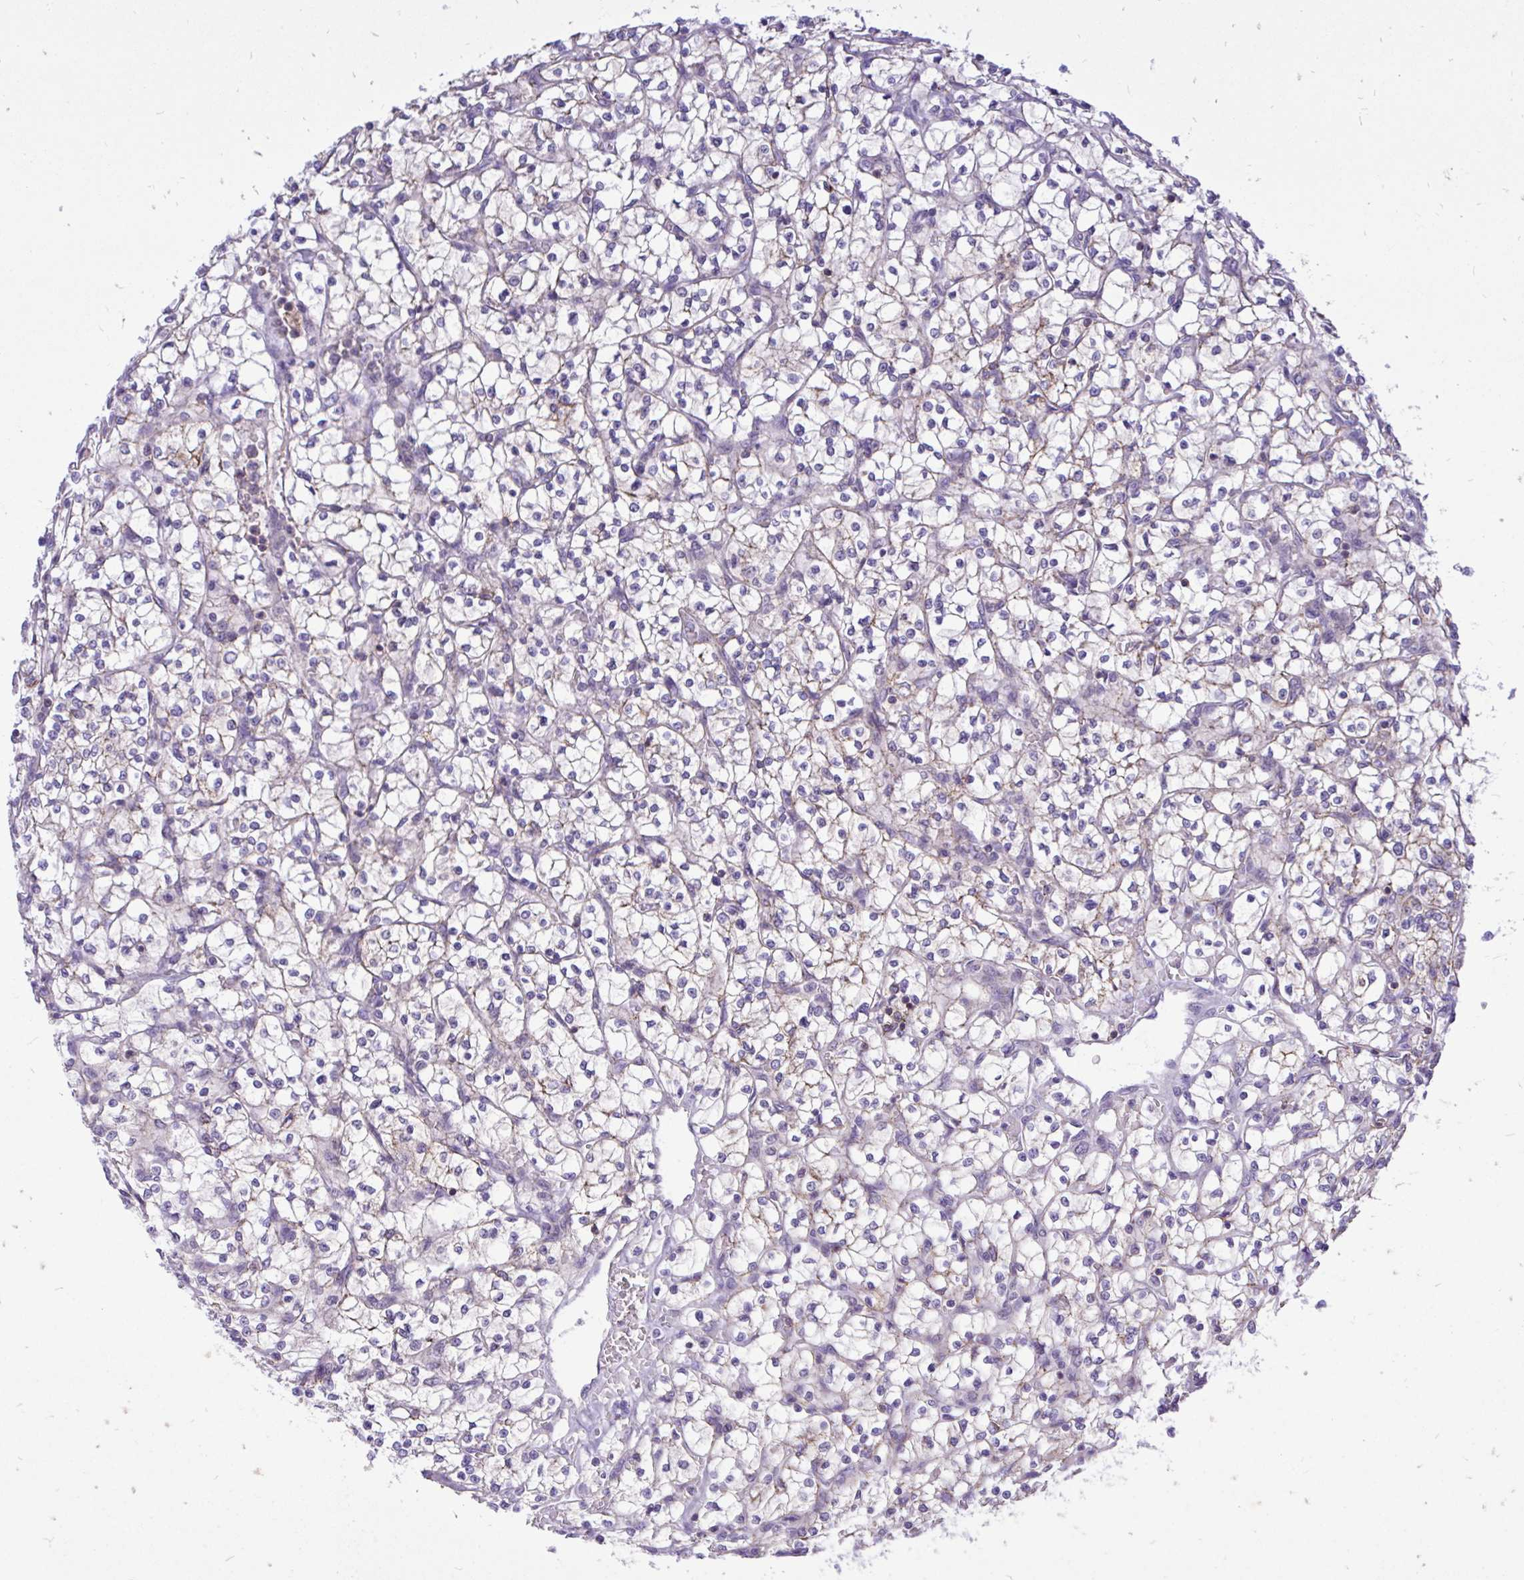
{"staining": {"intensity": "weak", "quantity": "<25%", "location": "cytoplasmic/membranous"}, "tissue": "renal cancer", "cell_type": "Tumor cells", "image_type": "cancer", "snomed": [{"axis": "morphology", "description": "Adenocarcinoma, NOS"}, {"axis": "topography", "description": "Kidney"}], "caption": "DAB (3,3'-diaminobenzidine) immunohistochemical staining of human adenocarcinoma (renal) reveals no significant expression in tumor cells.", "gene": "CXCL8", "patient": {"sex": "female", "age": 64}}